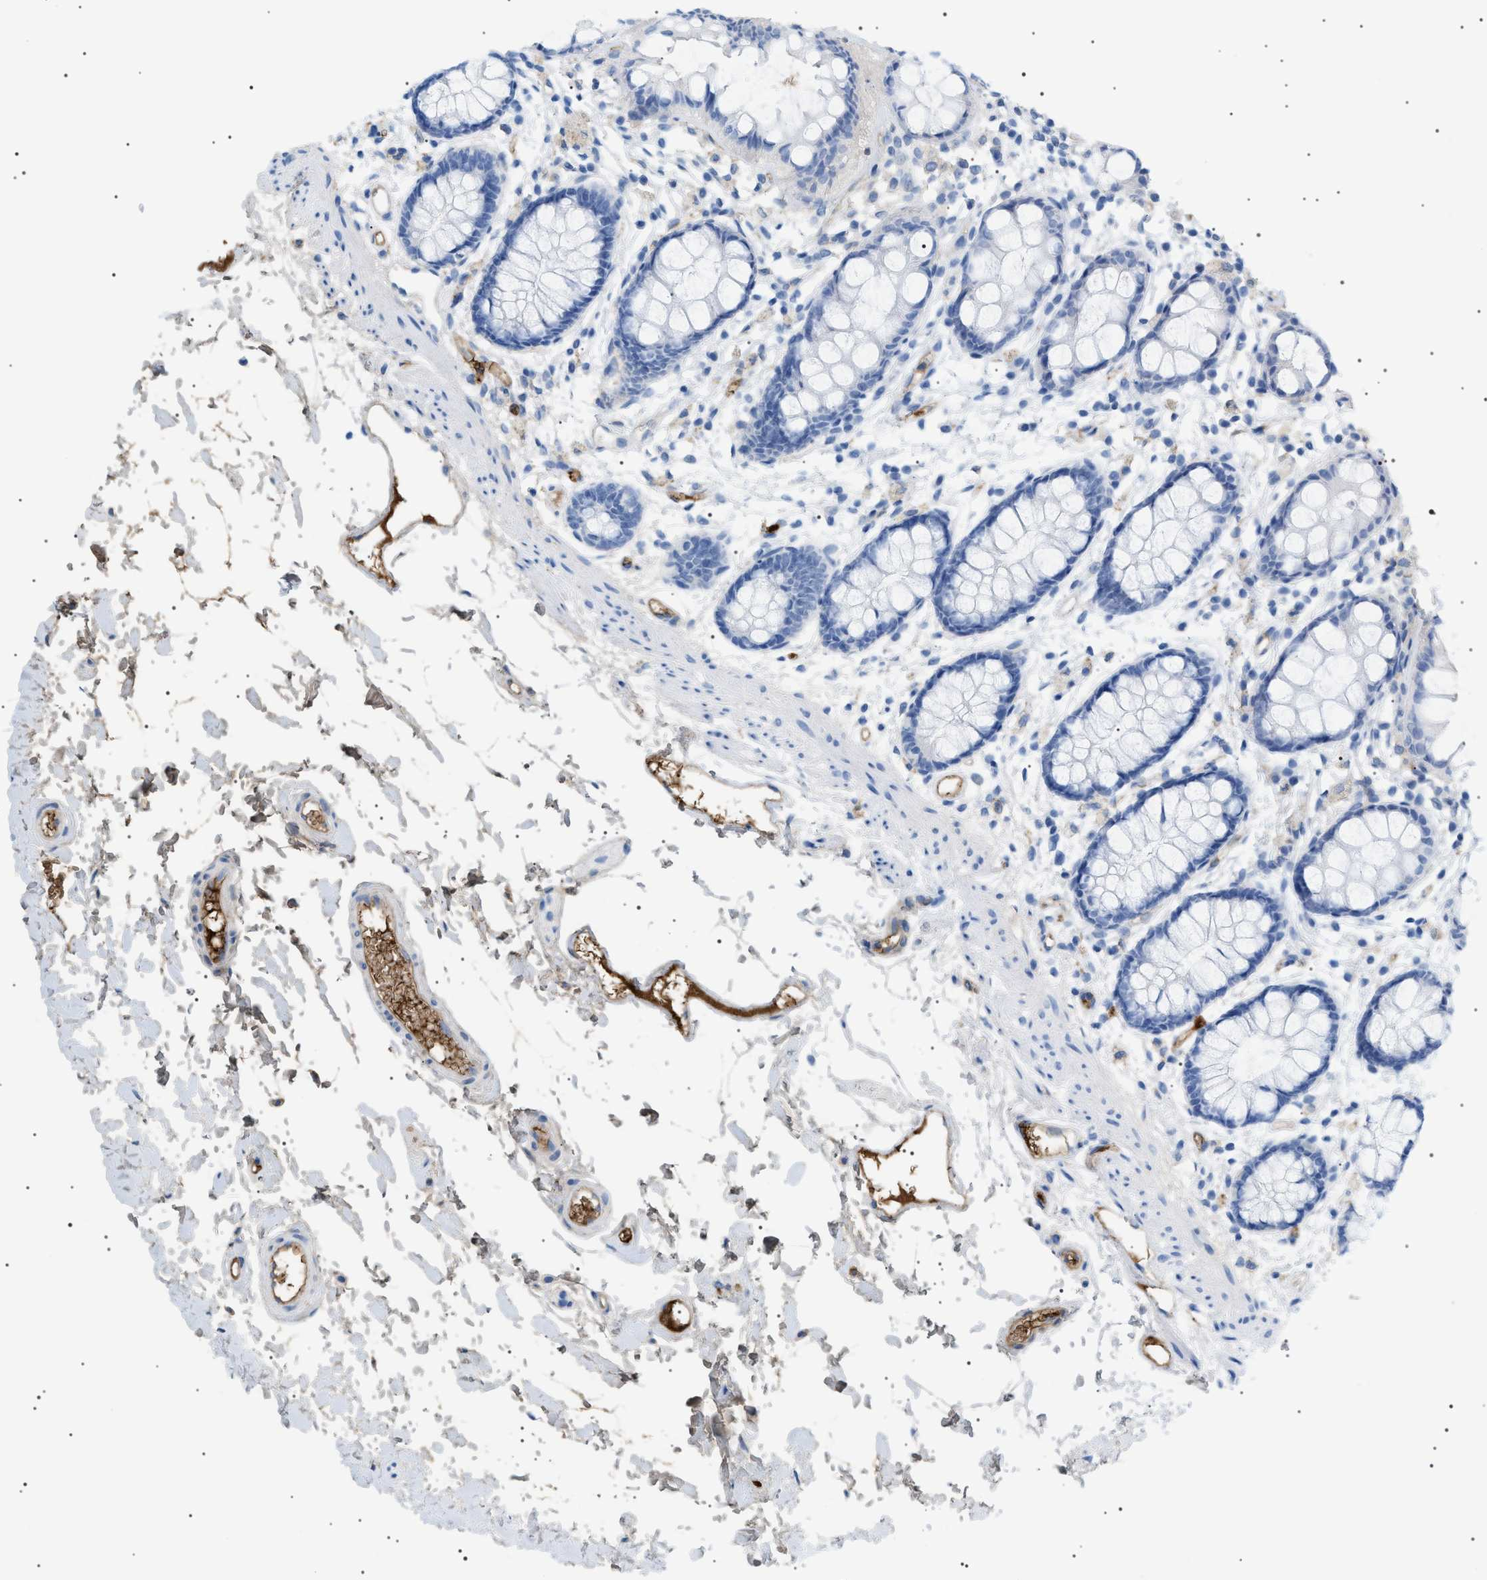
{"staining": {"intensity": "negative", "quantity": "none", "location": "none"}, "tissue": "rectum", "cell_type": "Glandular cells", "image_type": "normal", "snomed": [{"axis": "morphology", "description": "Normal tissue, NOS"}, {"axis": "topography", "description": "Rectum"}], "caption": "This image is of normal rectum stained with IHC to label a protein in brown with the nuclei are counter-stained blue. There is no expression in glandular cells. The staining was performed using DAB (3,3'-diaminobenzidine) to visualize the protein expression in brown, while the nuclei were stained in blue with hematoxylin (Magnification: 20x).", "gene": "LPA", "patient": {"sex": "female", "age": 66}}